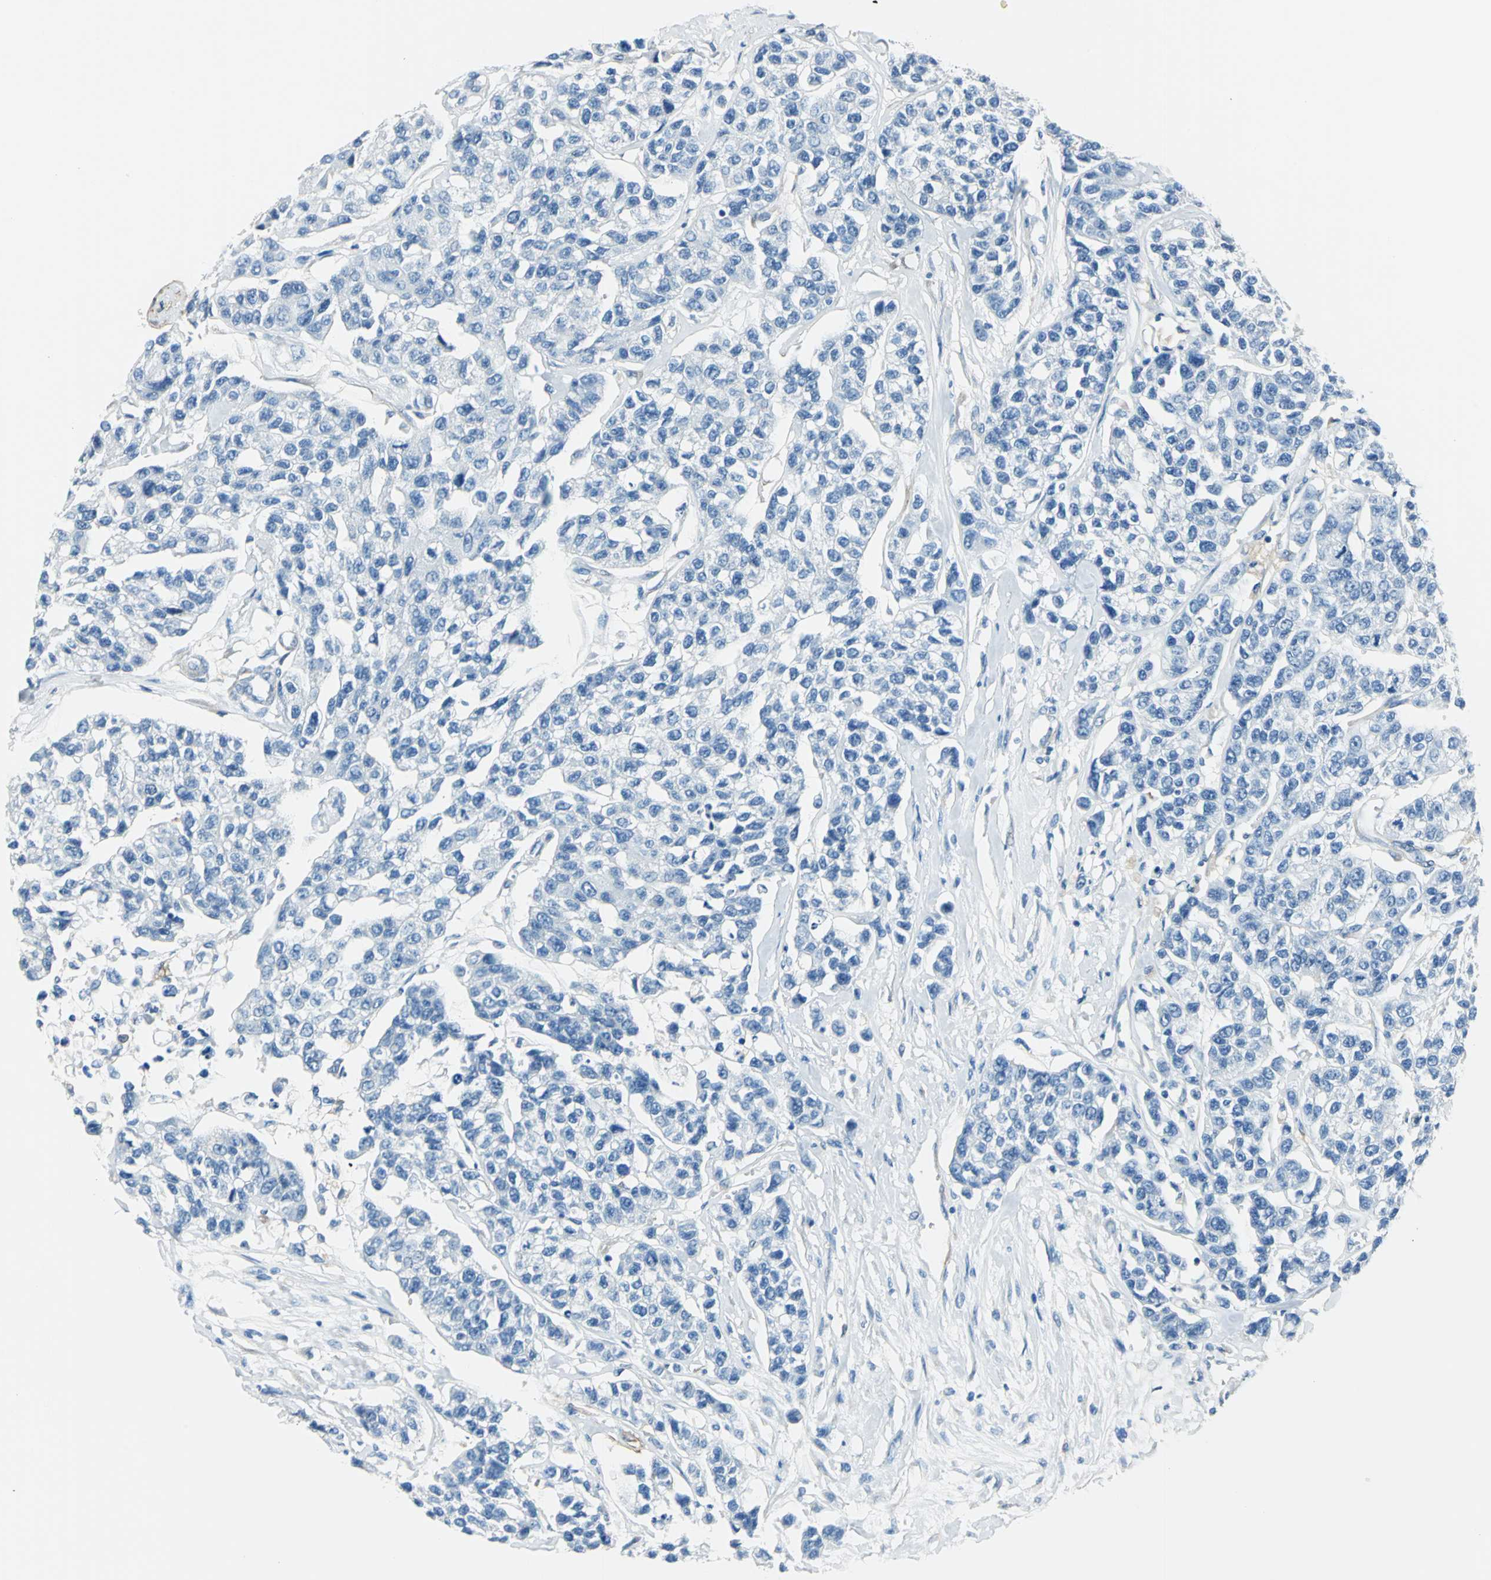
{"staining": {"intensity": "negative", "quantity": "none", "location": "none"}, "tissue": "breast cancer", "cell_type": "Tumor cells", "image_type": "cancer", "snomed": [{"axis": "morphology", "description": "Duct carcinoma"}, {"axis": "topography", "description": "Breast"}], "caption": "Immunohistochemical staining of breast cancer demonstrates no significant expression in tumor cells. The staining was performed using DAB (3,3'-diaminobenzidine) to visualize the protein expression in brown, while the nuclei were stained in blue with hematoxylin (Magnification: 20x).", "gene": "AKAP12", "patient": {"sex": "female", "age": 51}}